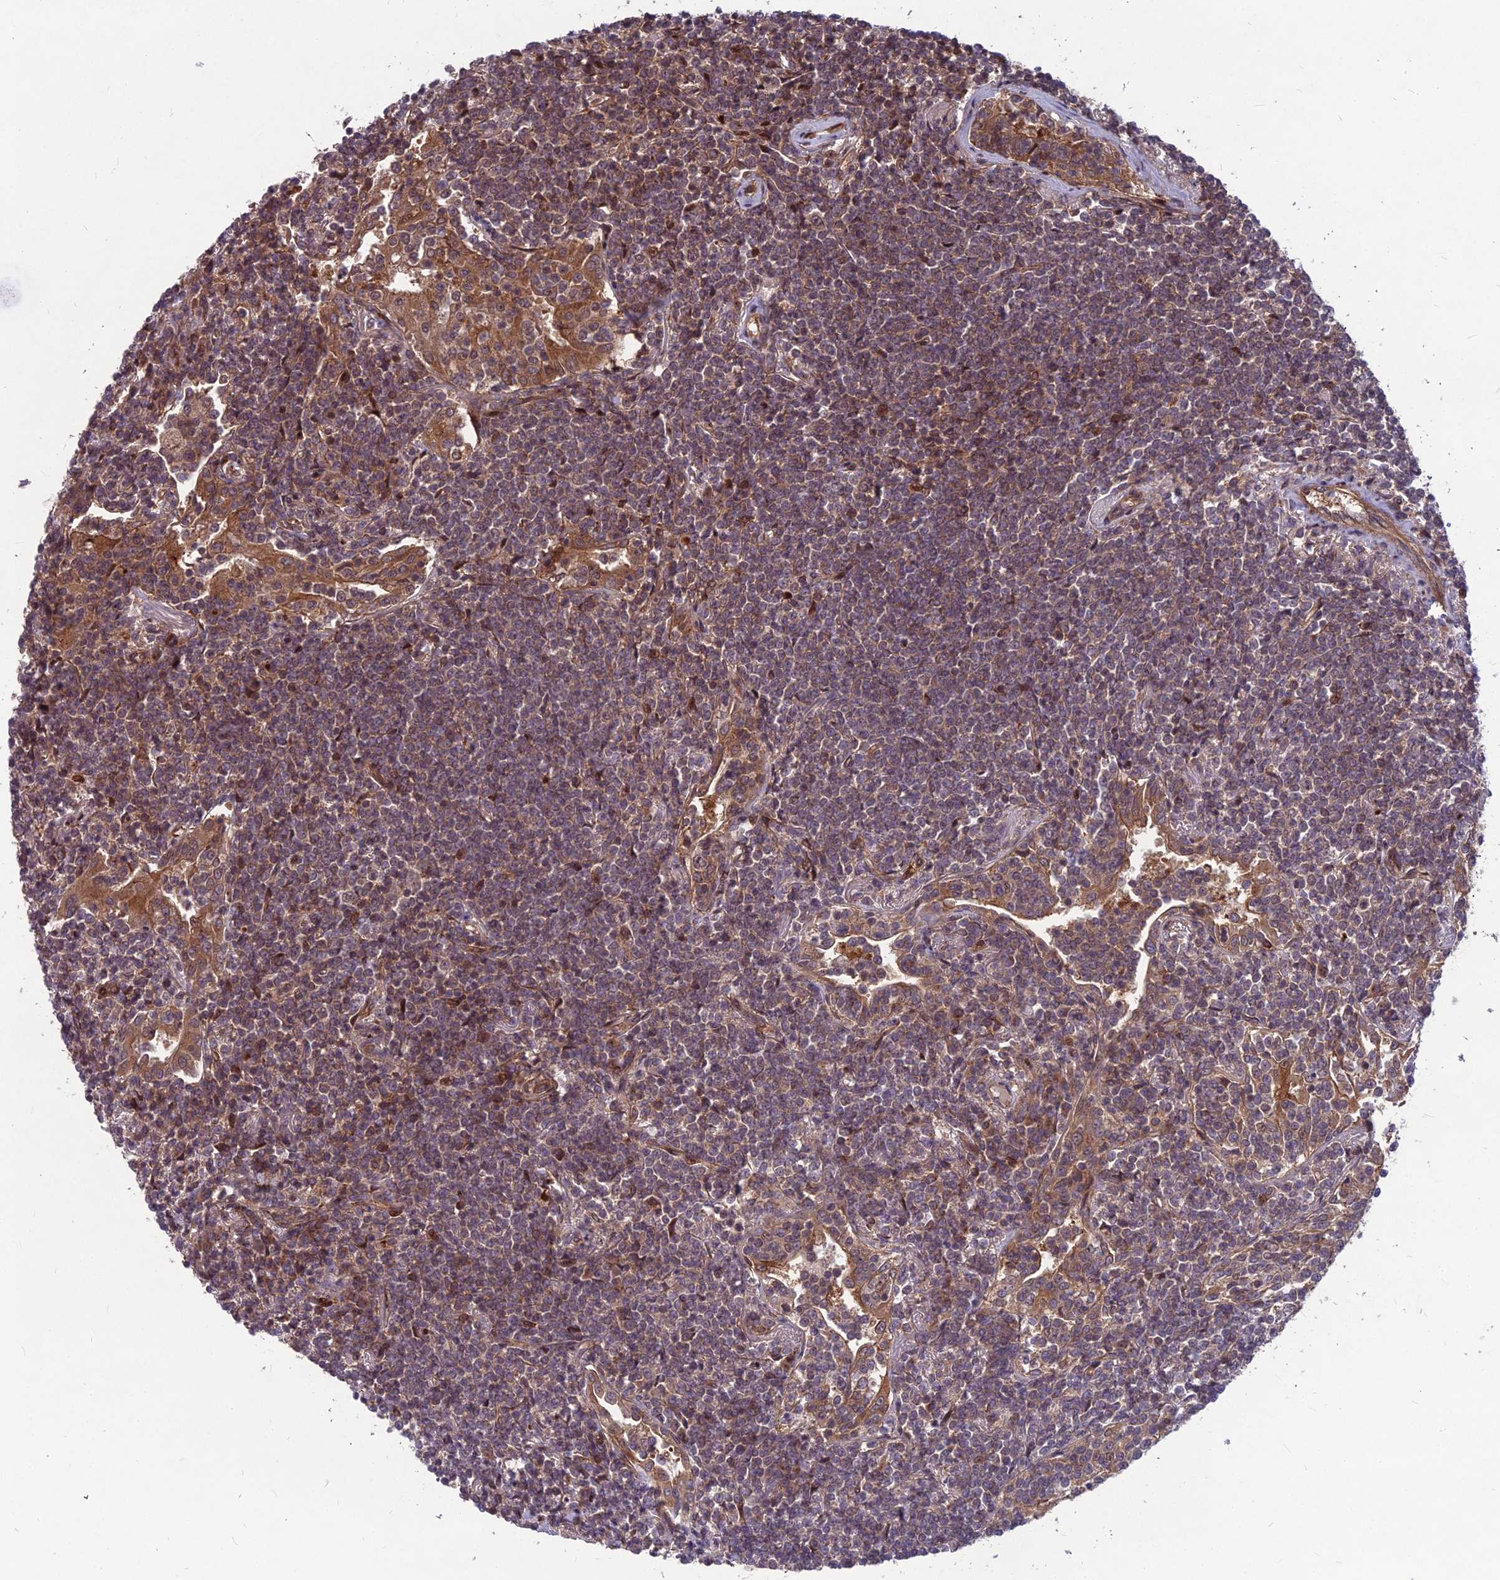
{"staining": {"intensity": "weak", "quantity": "<25%", "location": "cytoplasmic/membranous"}, "tissue": "lymphoma", "cell_type": "Tumor cells", "image_type": "cancer", "snomed": [{"axis": "morphology", "description": "Malignant lymphoma, non-Hodgkin's type, Low grade"}, {"axis": "topography", "description": "Lung"}], "caption": "Tumor cells are negative for brown protein staining in low-grade malignant lymphoma, non-Hodgkin's type.", "gene": "MFSD8", "patient": {"sex": "female", "age": 71}}